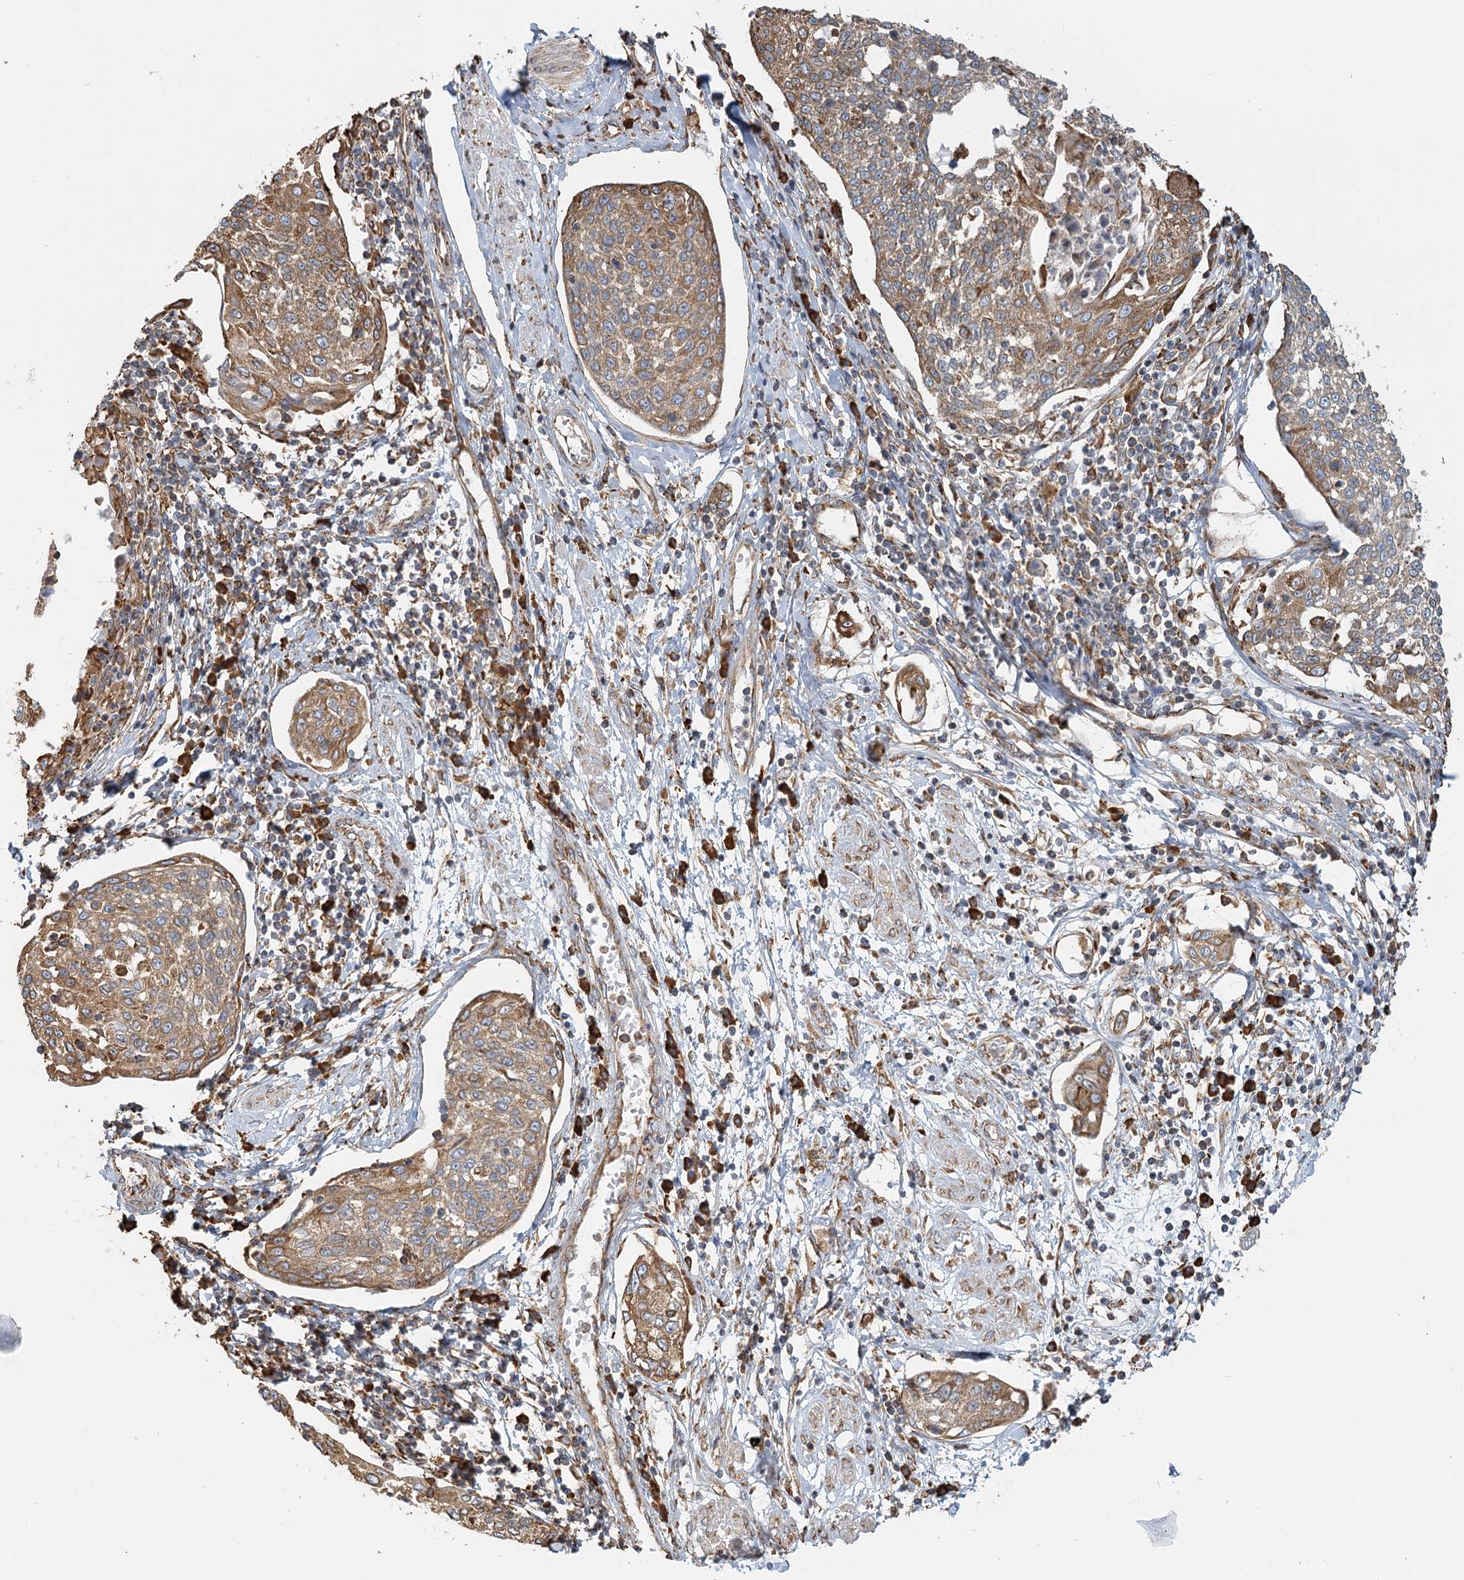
{"staining": {"intensity": "moderate", "quantity": ">75%", "location": "cytoplasmic/membranous"}, "tissue": "cervical cancer", "cell_type": "Tumor cells", "image_type": "cancer", "snomed": [{"axis": "morphology", "description": "Squamous cell carcinoma, NOS"}, {"axis": "topography", "description": "Cervix"}], "caption": "Approximately >75% of tumor cells in cervical squamous cell carcinoma demonstrate moderate cytoplasmic/membranous protein expression as visualized by brown immunohistochemical staining.", "gene": "TAS1R1", "patient": {"sex": "female", "age": 34}}